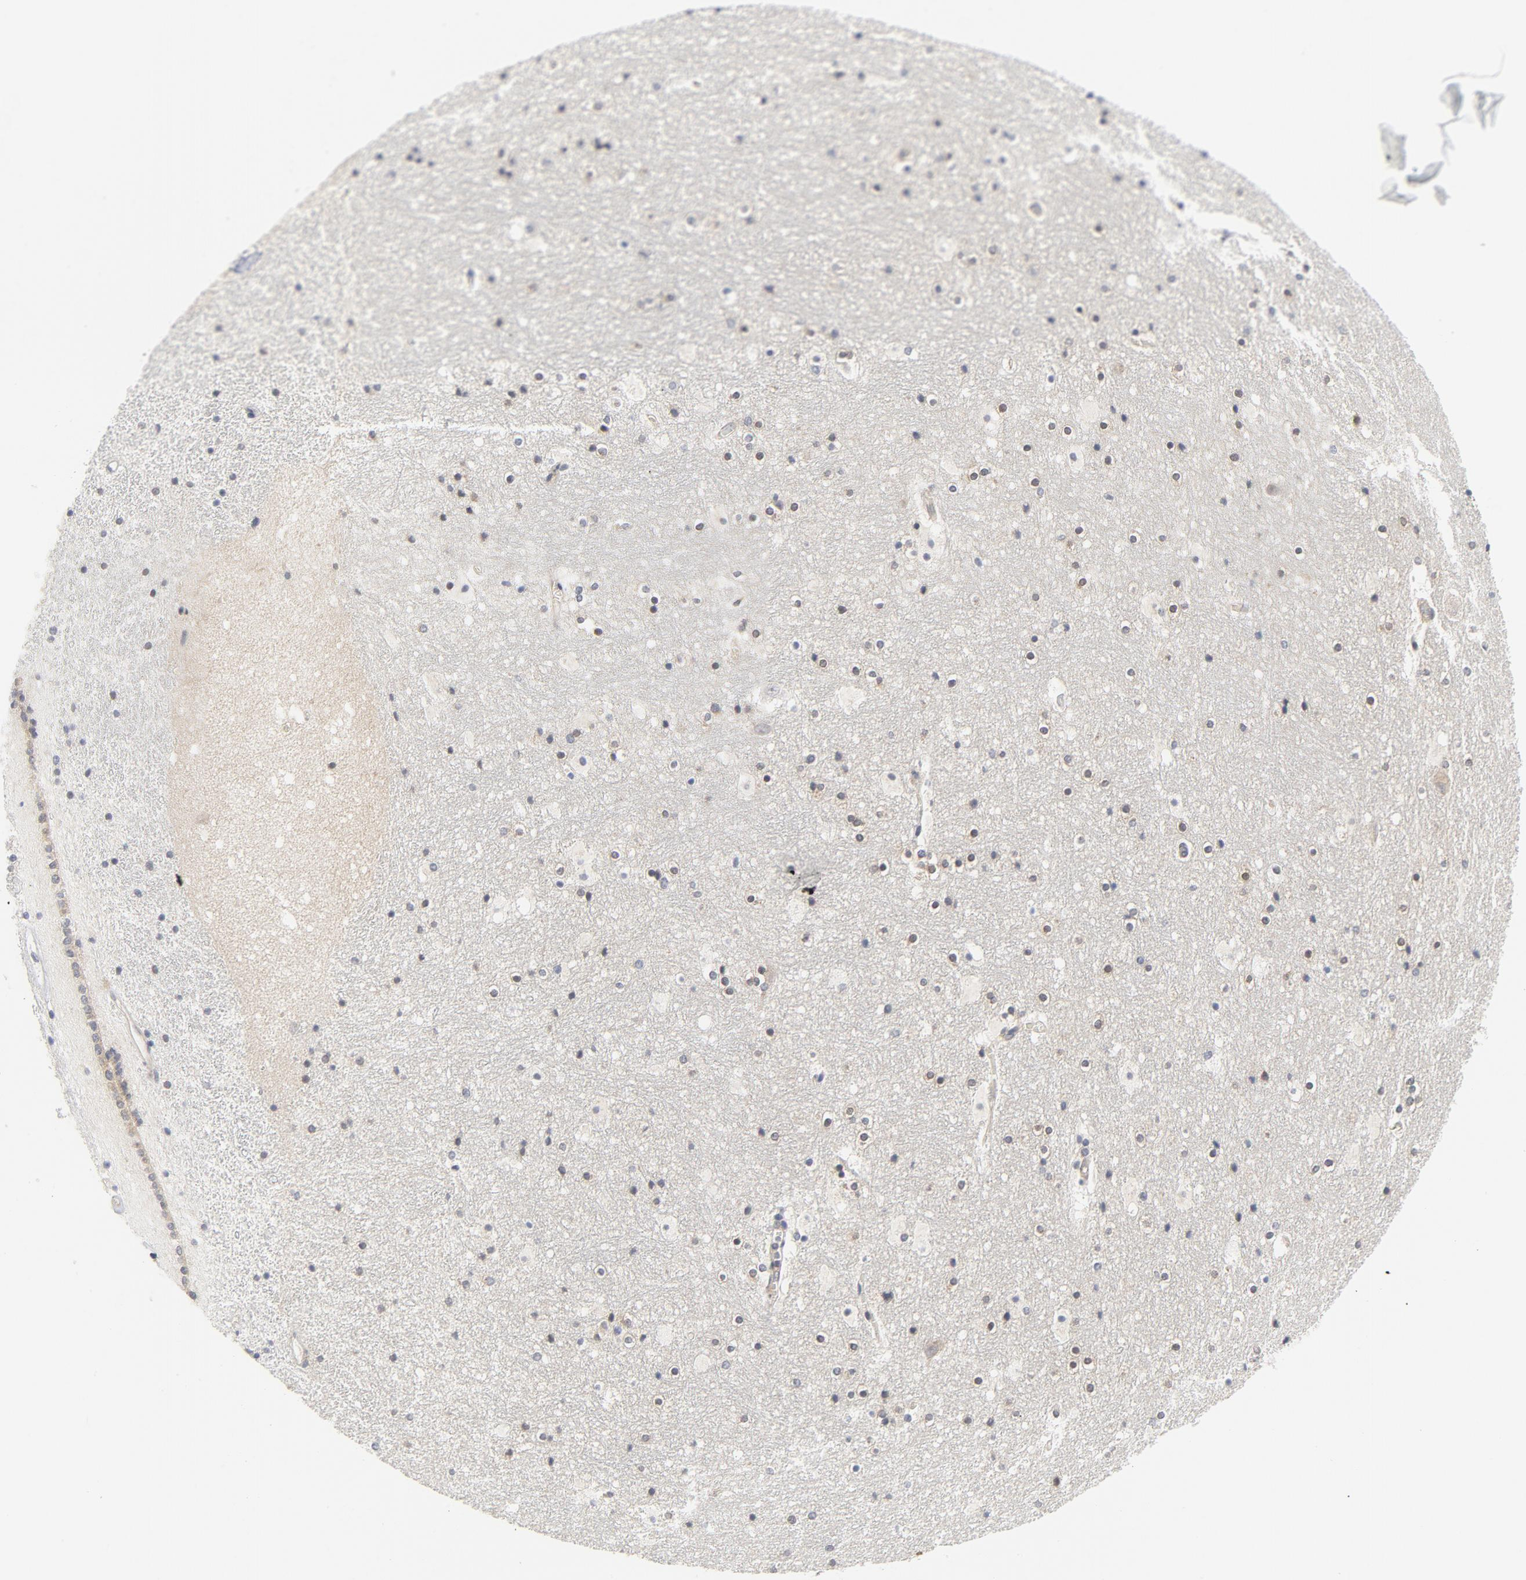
{"staining": {"intensity": "moderate", "quantity": "25%-75%", "location": "cytoplasmic/membranous"}, "tissue": "hippocampus", "cell_type": "Glial cells", "image_type": "normal", "snomed": [{"axis": "morphology", "description": "Normal tissue, NOS"}, {"axis": "topography", "description": "Hippocampus"}], "caption": "DAB immunohistochemical staining of benign human hippocampus exhibits moderate cytoplasmic/membranous protein expression in approximately 25%-75% of glial cells.", "gene": "BAD", "patient": {"sex": "male", "age": 45}}